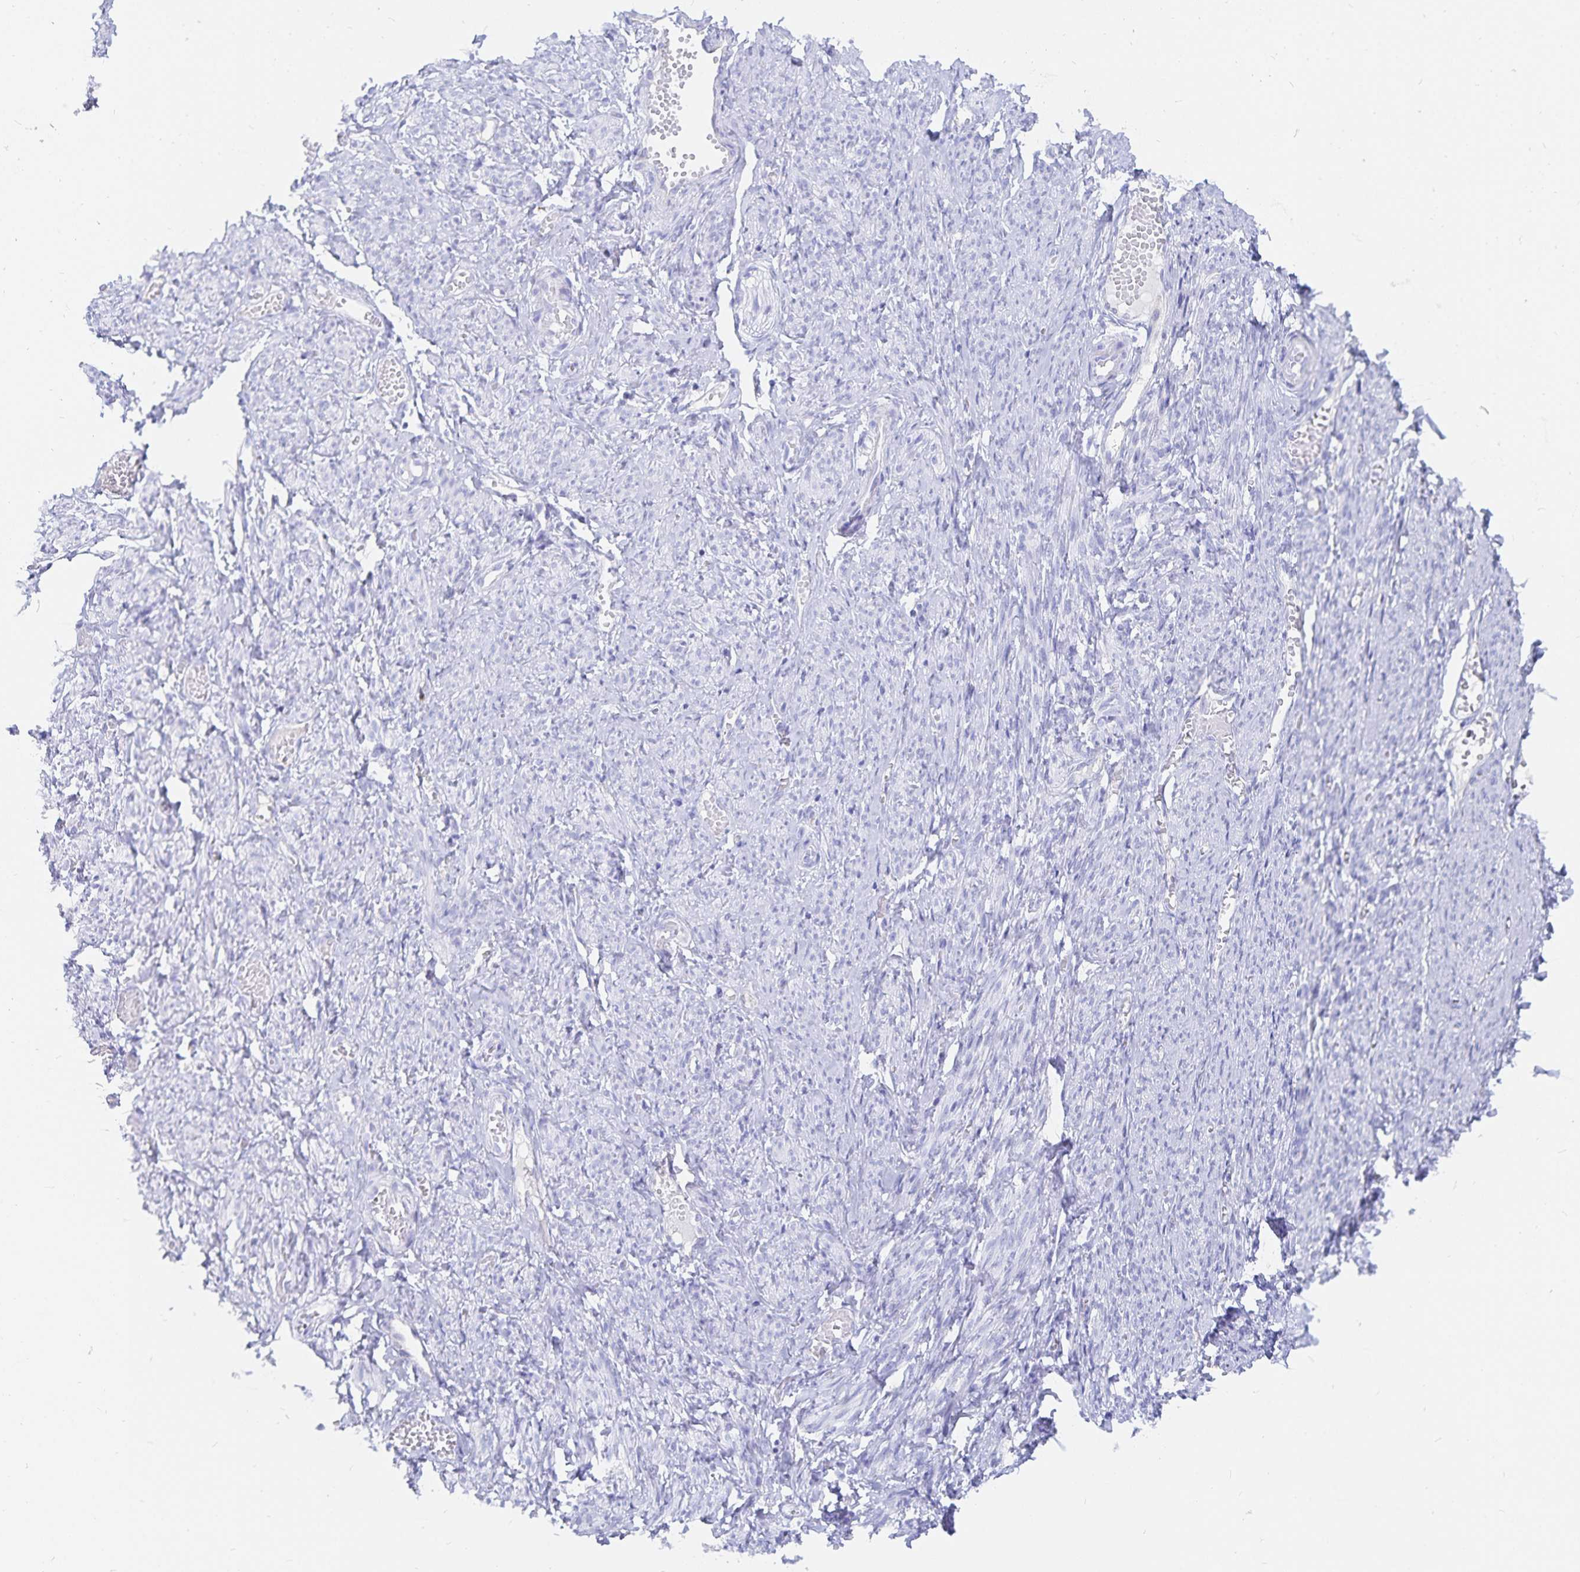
{"staining": {"intensity": "negative", "quantity": "none", "location": "none"}, "tissue": "smooth muscle", "cell_type": "Smooth muscle cells", "image_type": "normal", "snomed": [{"axis": "morphology", "description": "Normal tissue, NOS"}, {"axis": "topography", "description": "Smooth muscle"}], "caption": "An image of smooth muscle stained for a protein displays no brown staining in smooth muscle cells.", "gene": "INSL5", "patient": {"sex": "female", "age": 65}}